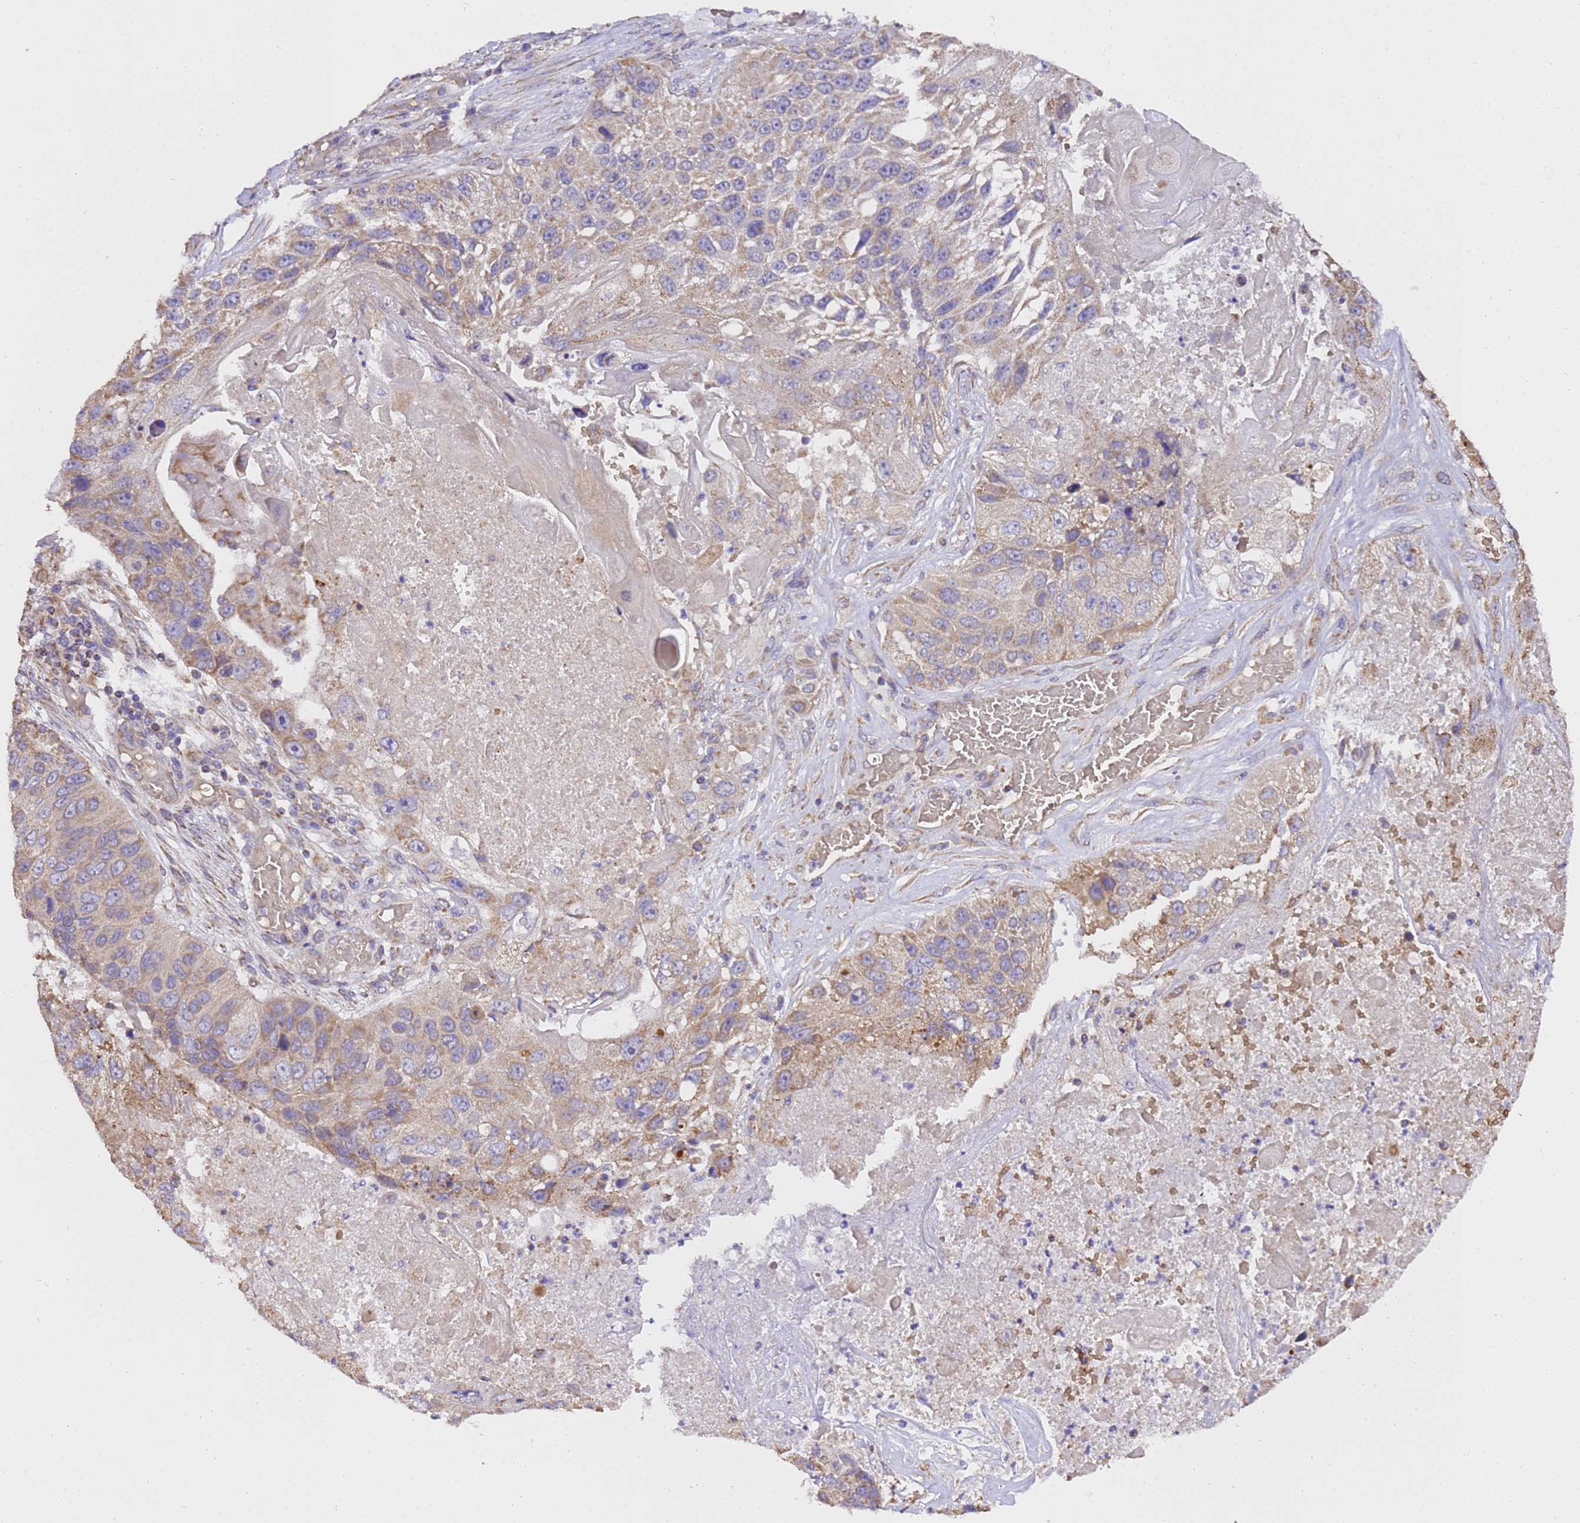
{"staining": {"intensity": "moderate", "quantity": ">75%", "location": "cytoplasmic/membranous"}, "tissue": "lung cancer", "cell_type": "Tumor cells", "image_type": "cancer", "snomed": [{"axis": "morphology", "description": "Squamous cell carcinoma, NOS"}, {"axis": "topography", "description": "Lung"}], "caption": "Immunohistochemistry (IHC) of human lung cancer (squamous cell carcinoma) displays medium levels of moderate cytoplasmic/membranous expression in about >75% of tumor cells.", "gene": "LRRIQ1", "patient": {"sex": "male", "age": 61}}